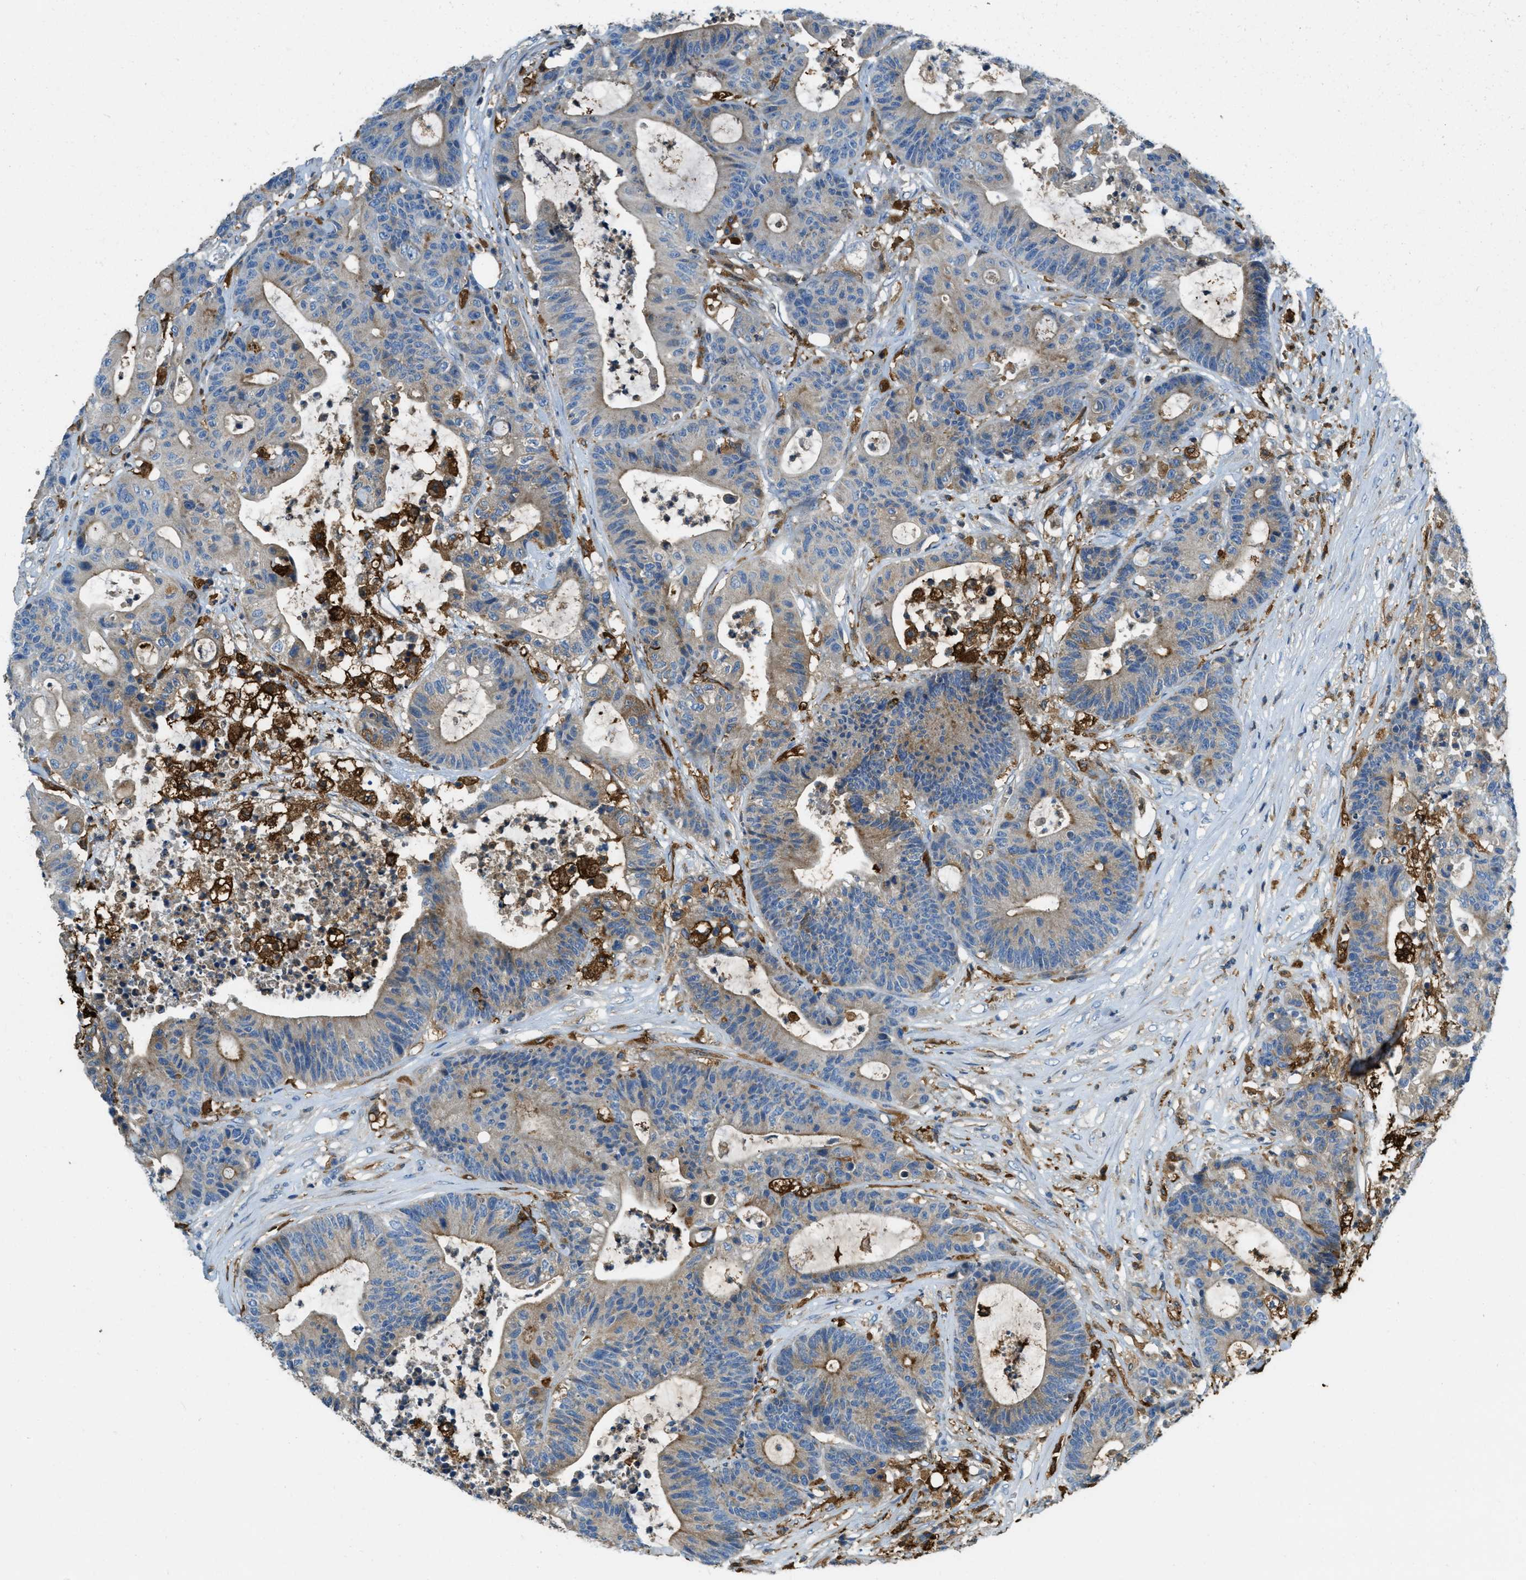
{"staining": {"intensity": "weak", "quantity": "25%-75%", "location": "cytoplasmic/membranous"}, "tissue": "colorectal cancer", "cell_type": "Tumor cells", "image_type": "cancer", "snomed": [{"axis": "morphology", "description": "Adenocarcinoma, NOS"}, {"axis": "topography", "description": "Colon"}], "caption": "Brown immunohistochemical staining in colorectal adenocarcinoma shows weak cytoplasmic/membranous staining in about 25%-75% of tumor cells.", "gene": "RFFL", "patient": {"sex": "female", "age": 84}}